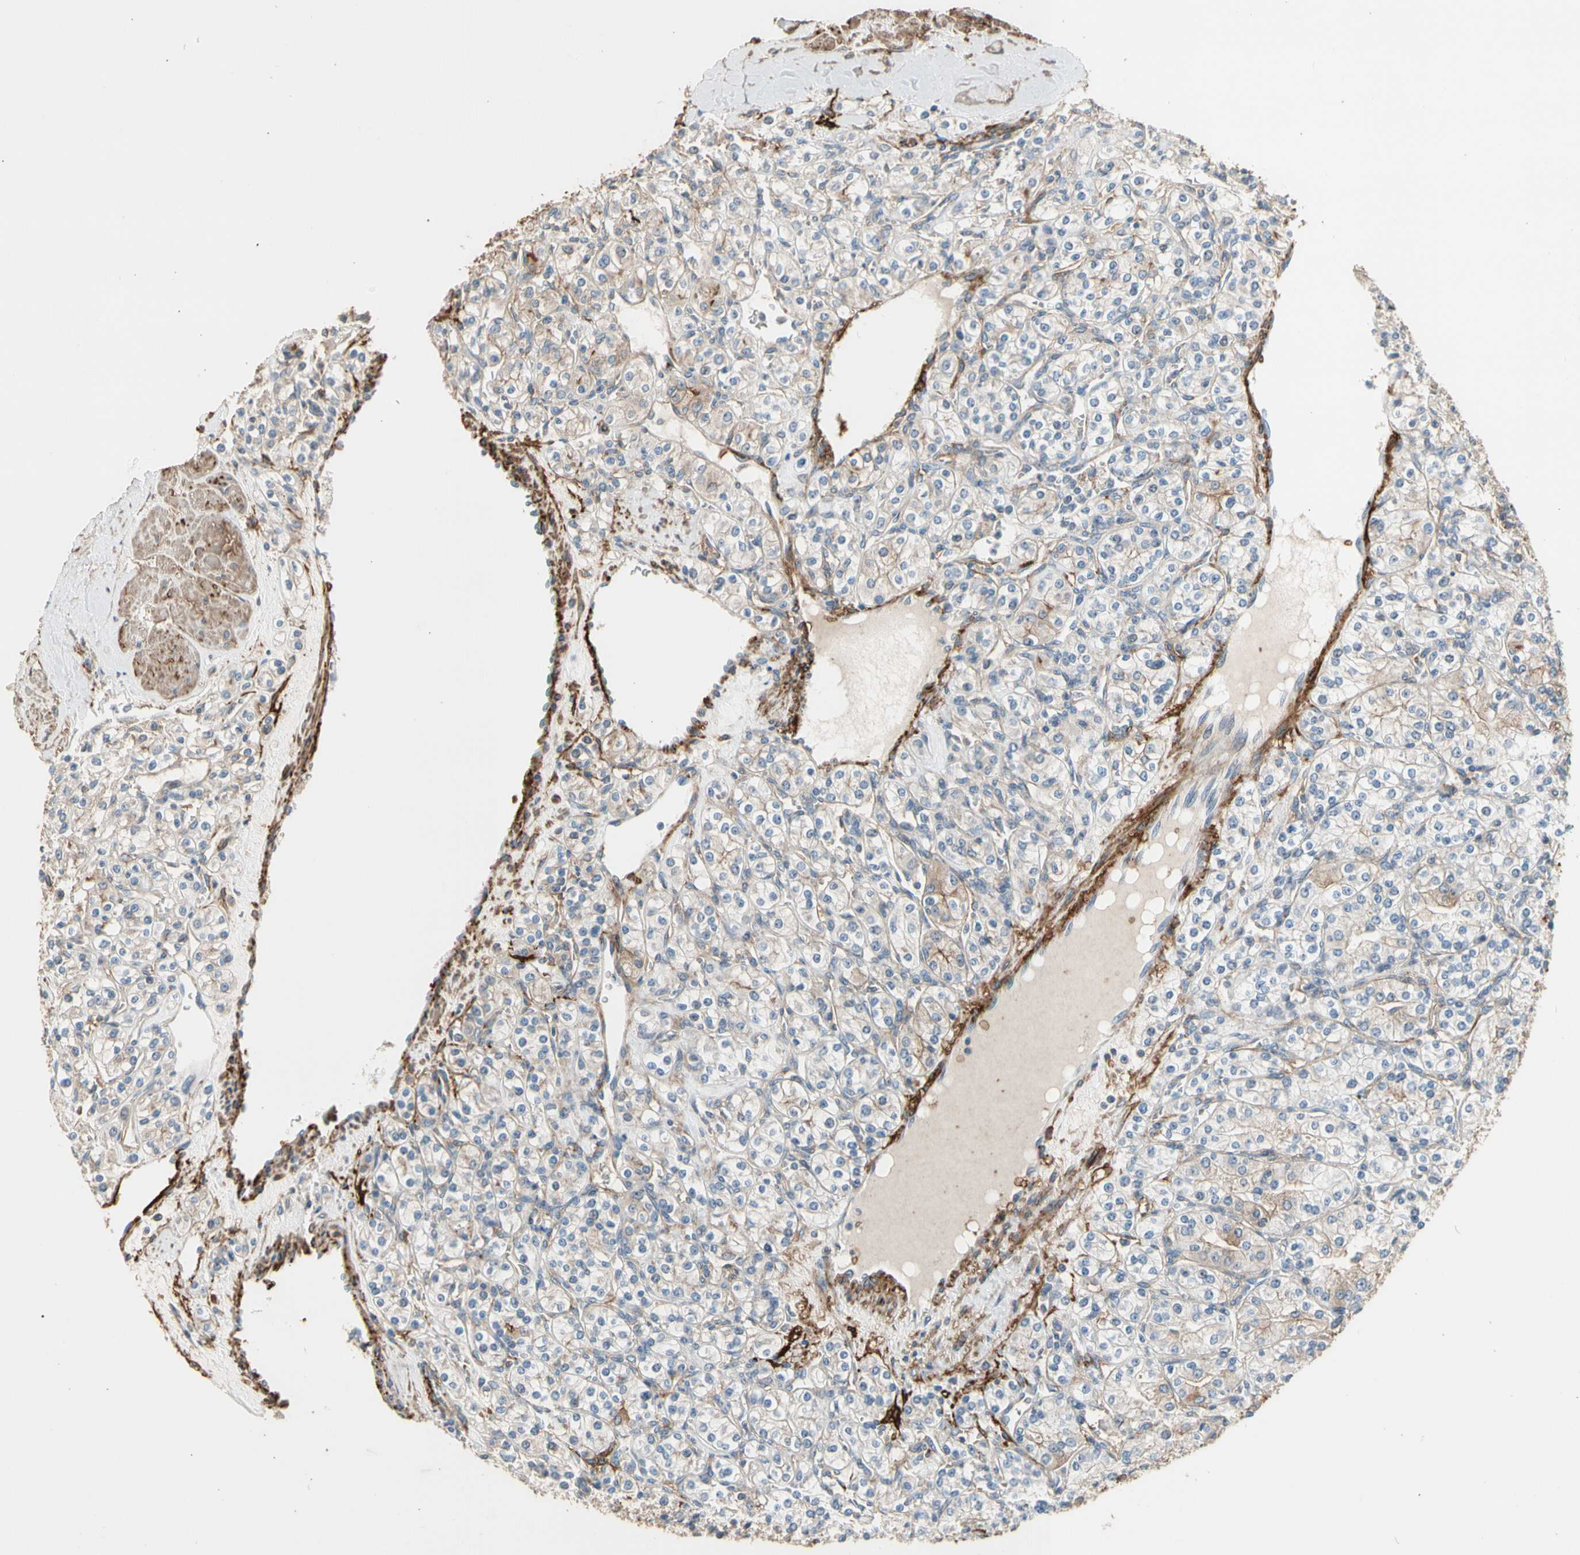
{"staining": {"intensity": "weak", "quantity": "25%-75%", "location": "cytoplasmic/membranous"}, "tissue": "renal cancer", "cell_type": "Tumor cells", "image_type": "cancer", "snomed": [{"axis": "morphology", "description": "Adenocarcinoma, NOS"}, {"axis": "topography", "description": "Kidney"}], "caption": "An IHC histopathology image of neoplastic tissue is shown. Protein staining in brown shows weak cytoplasmic/membranous positivity in adenocarcinoma (renal) within tumor cells.", "gene": "SUSD2", "patient": {"sex": "male", "age": 77}}